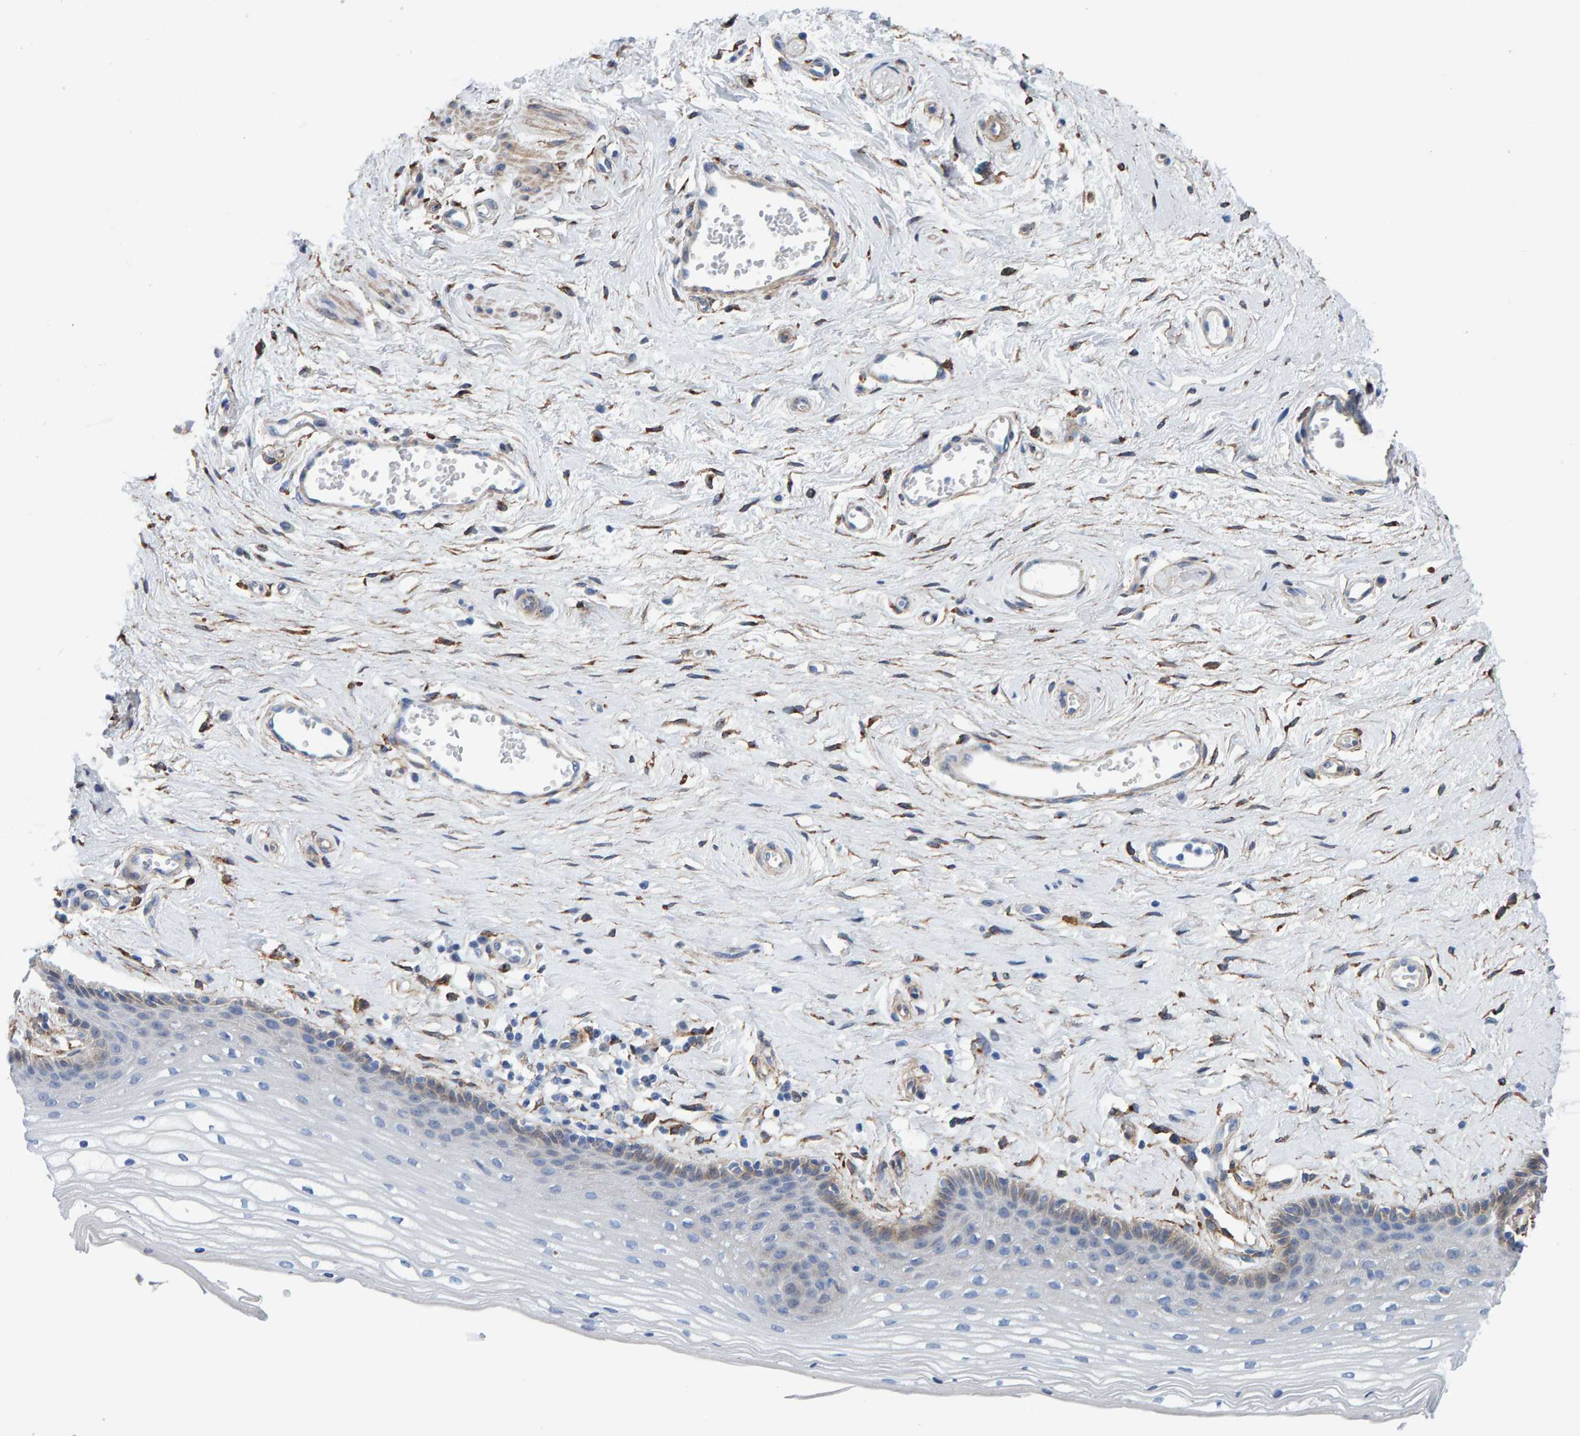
{"staining": {"intensity": "weak", "quantity": "<25%", "location": "cytoplasmic/membranous"}, "tissue": "vagina", "cell_type": "Squamous epithelial cells", "image_type": "normal", "snomed": [{"axis": "morphology", "description": "Normal tissue, NOS"}, {"axis": "topography", "description": "Vagina"}], "caption": "The histopathology image demonstrates no significant expression in squamous epithelial cells of vagina.", "gene": "LRP1", "patient": {"sex": "female", "age": 46}}